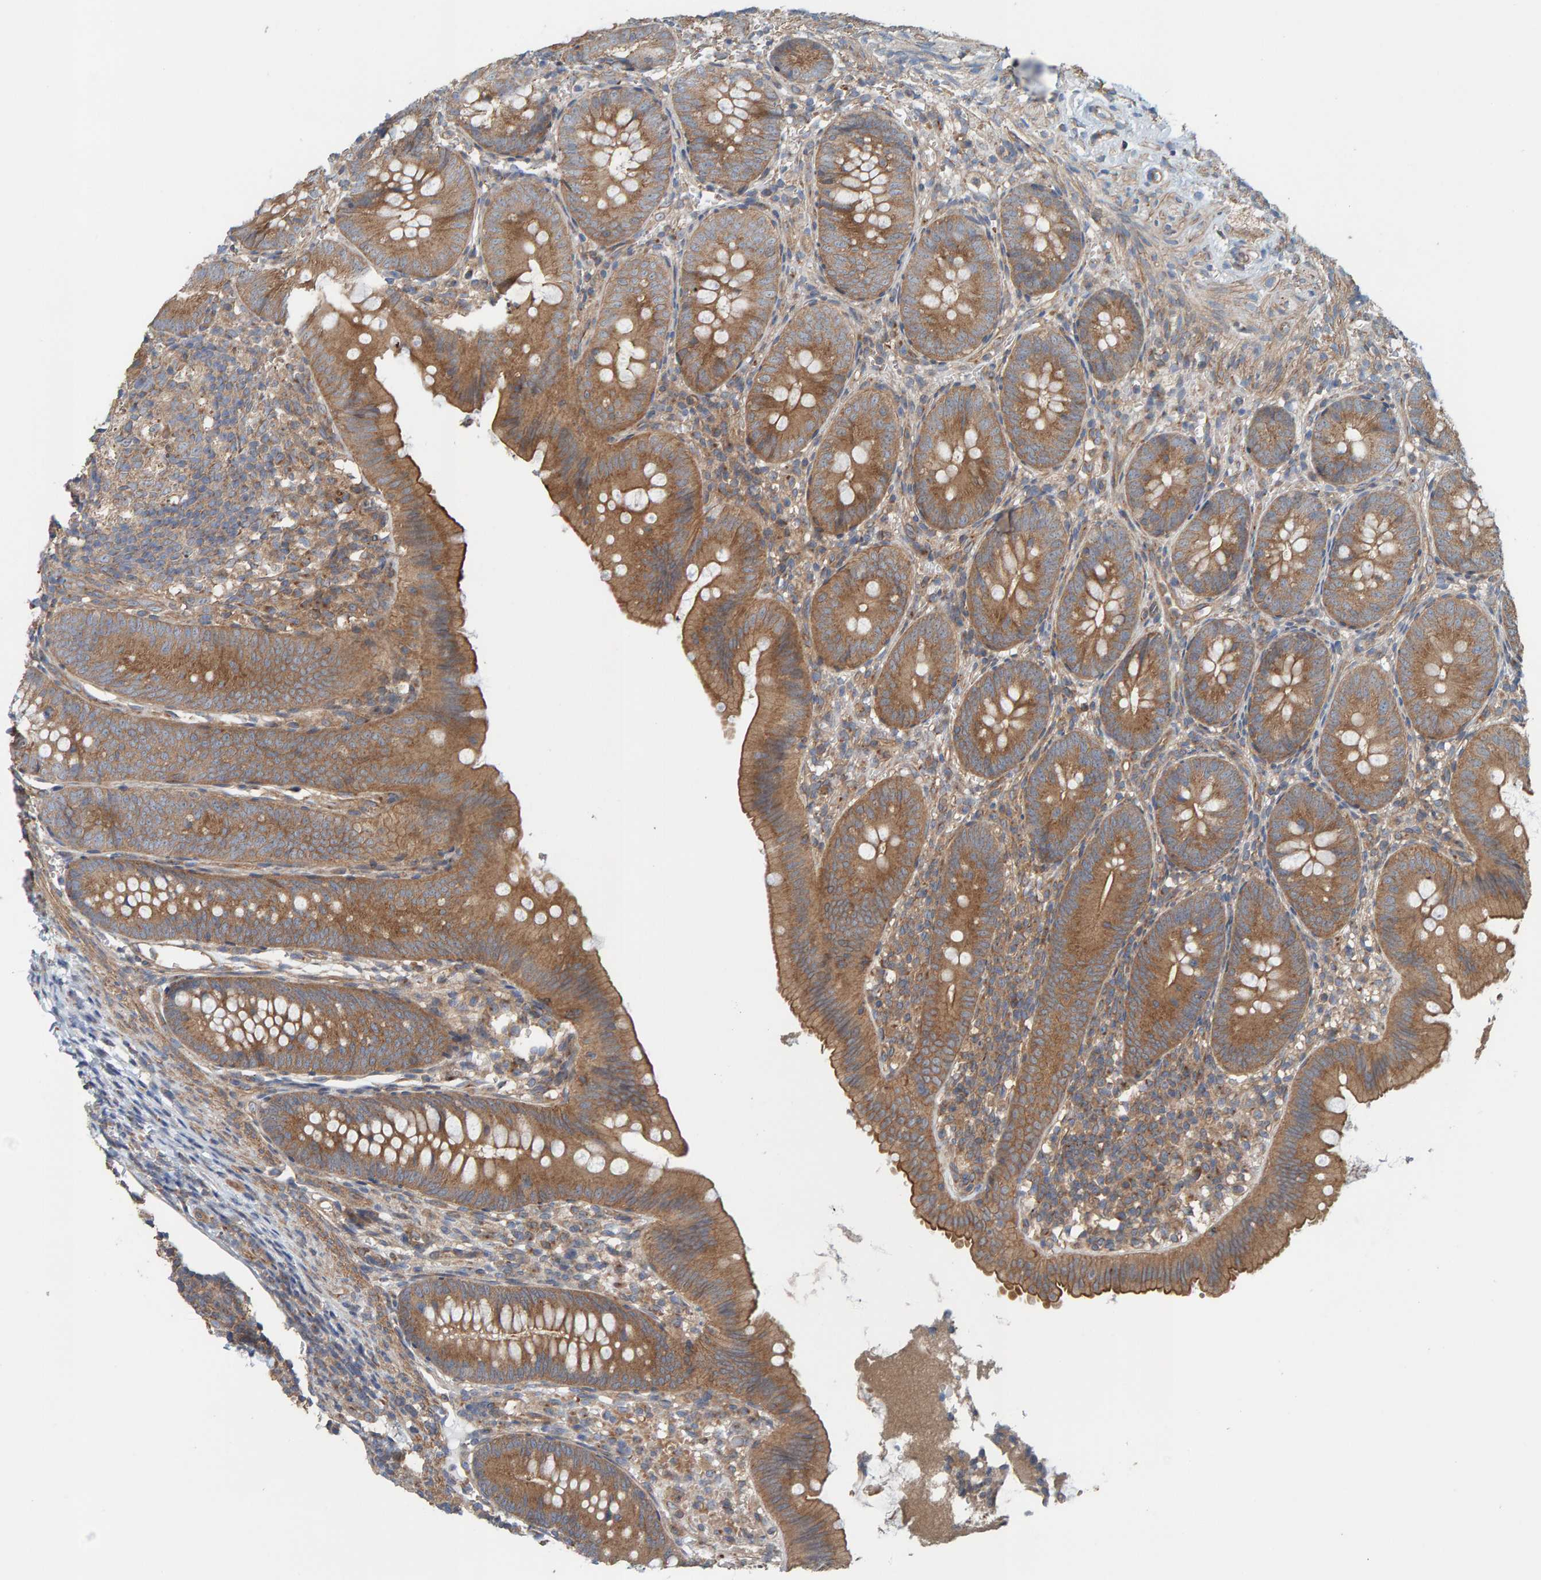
{"staining": {"intensity": "moderate", "quantity": ">75%", "location": "cytoplasmic/membranous"}, "tissue": "appendix", "cell_type": "Glandular cells", "image_type": "normal", "snomed": [{"axis": "morphology", "description": "Normal tissue, NOS"}, {"axis": "topography", "description": "Appendix"}], "caption": "Immunohistochemistry (IHC) staining of normal appendix, which shows medium levels of moderate cytoplasmic/membranous staining in approximately >75% of glandular cells indicating moderate cytoplasmic/membranous protein staining. The staining was performed using DAB (brown) for protein detection and nuclei were counterstained in hematoxylin (blue).", "gene": "UBAP1", "patient": {"sex": "male", "age": 1}}